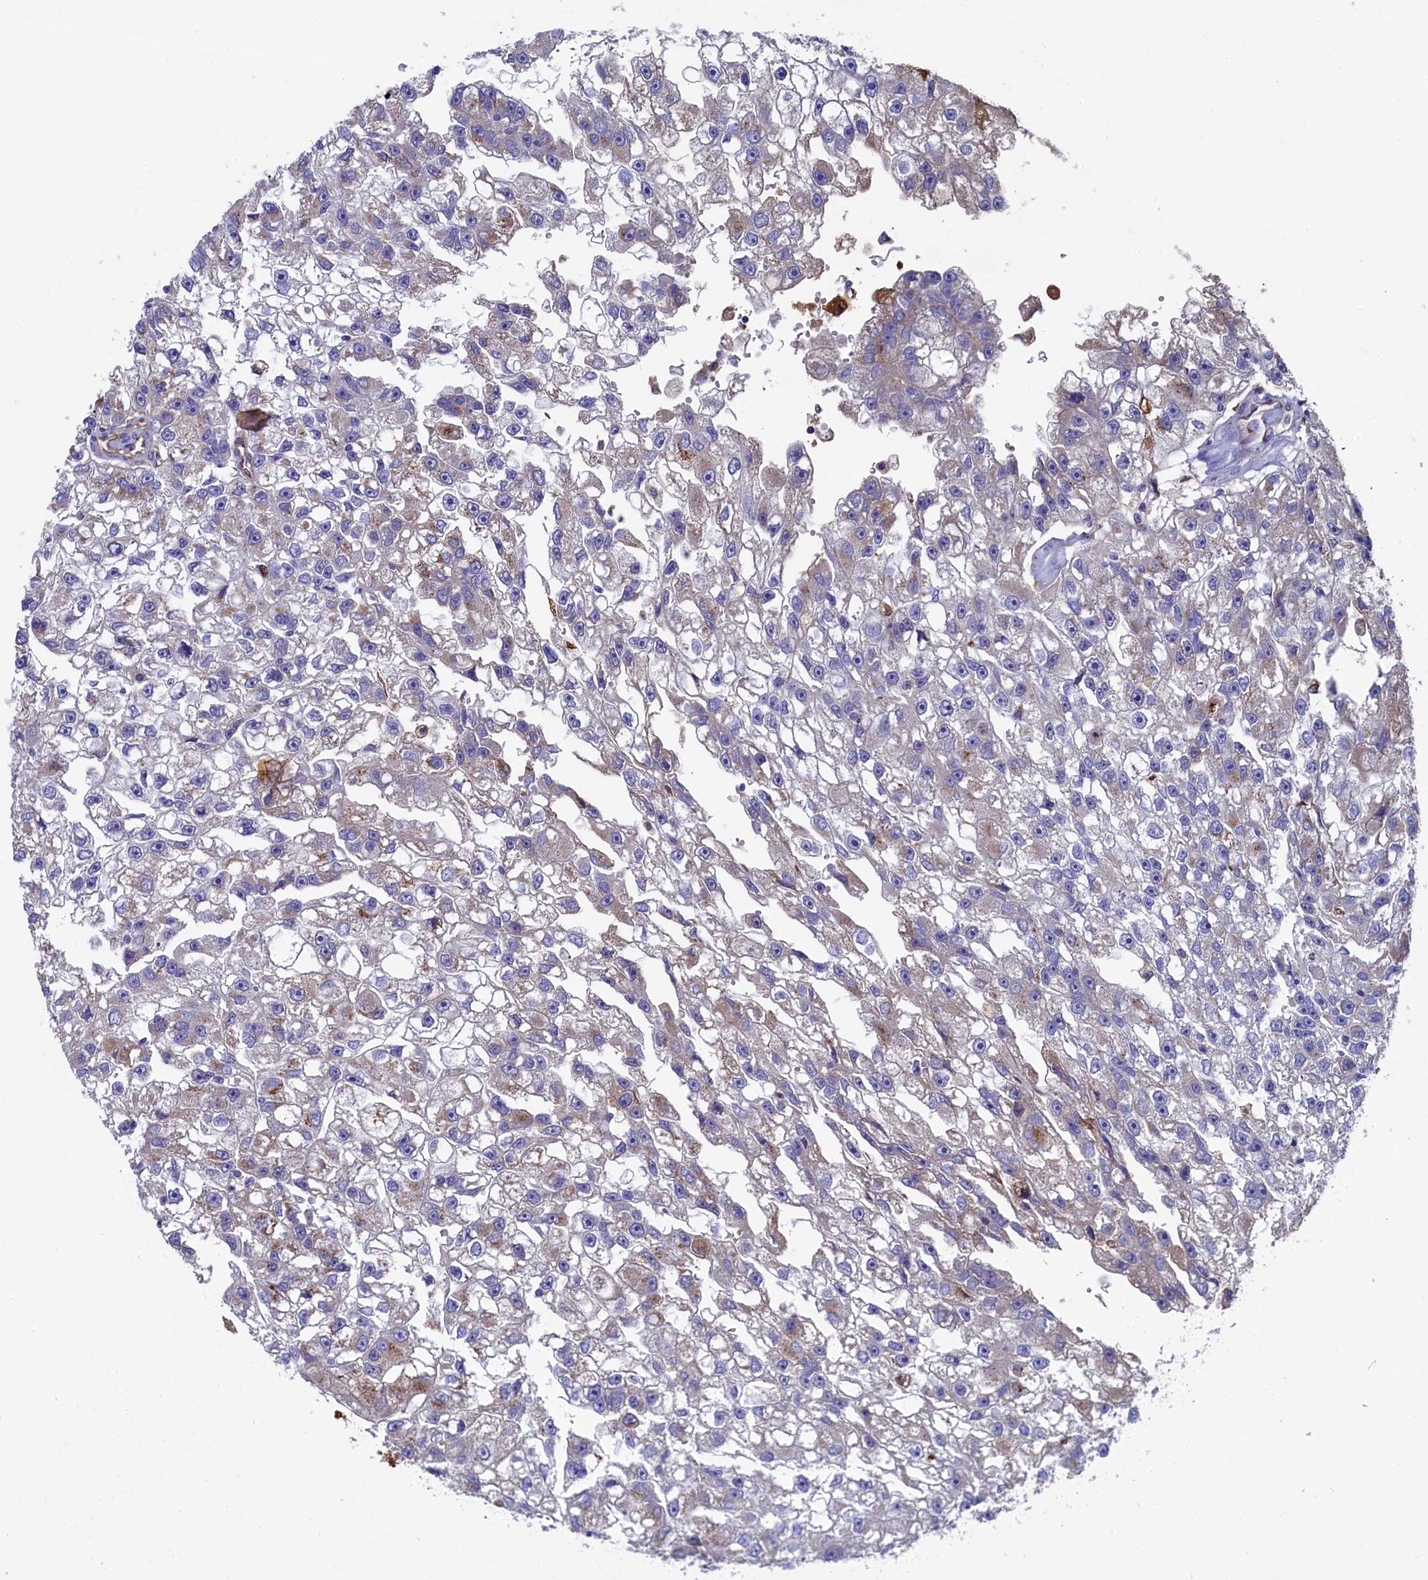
{"staining": {"intensity": "negative", "quantity": "none", "location": "none"}, "tissue": "renal cancer", "cell_type": "Tumor cells", "image_type": "cancer", "snomed": [{"axis": "morphology", "description": "Adenocarcinoma, NOS"}, {"axis": "topography", "description": "Kidney"}], "caption": "Tumor cells show no significant expression in renal adenocarcinoma. (Brightfield microscopy of DAB immunohistochemistry at high magnification).", "gene": "GPR108", "patient": {"sex": "male", "age": 63}}